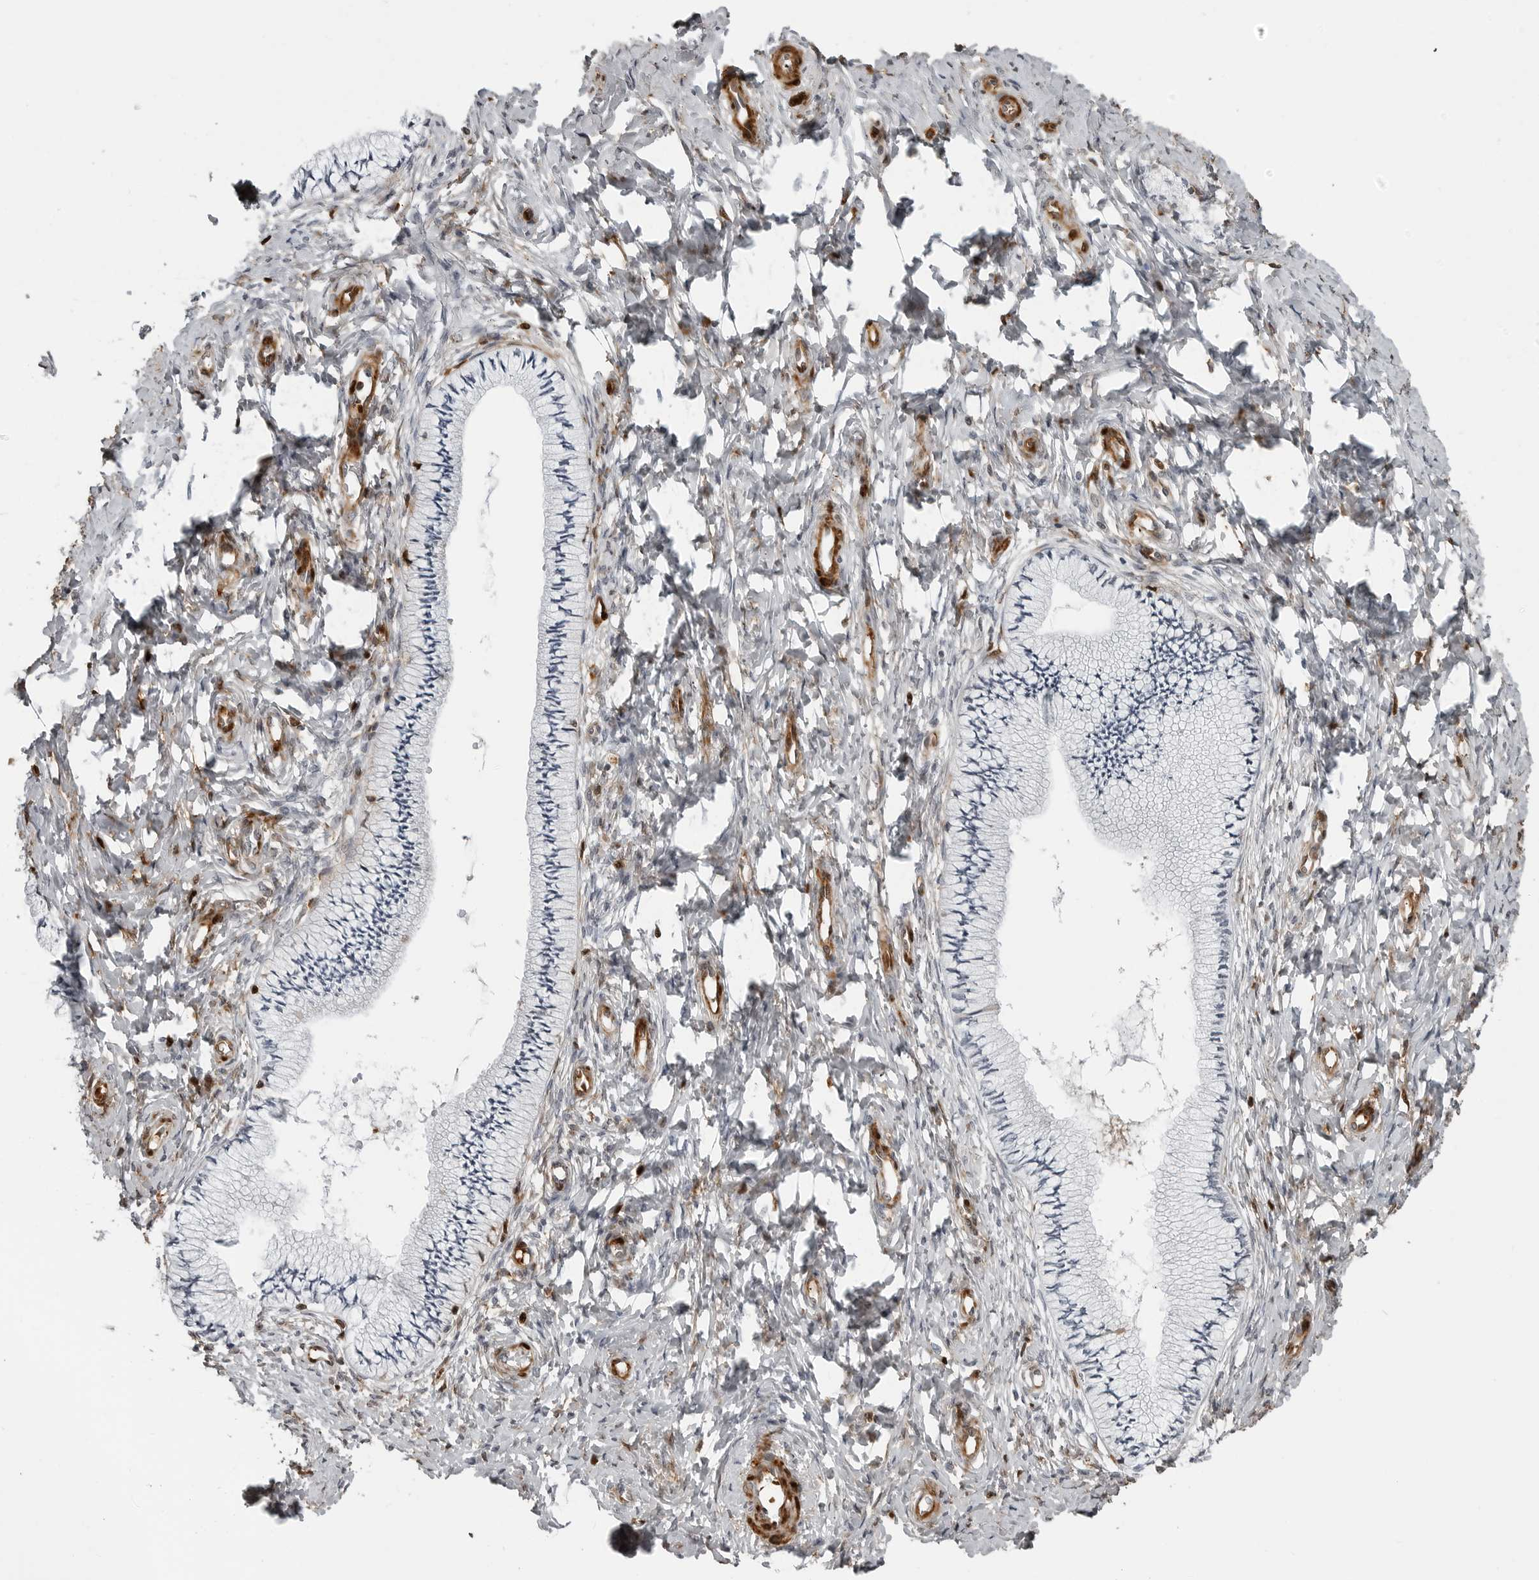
{"staining": {"intensity": "negative", "quantity": "none", "location": "none"}, "tissue": "cervix", "cell_type": "Glandular cells", "image_type": "normal", "snomed": [{"axis": "morphology", "description": "Normal tissue, NOS"}, {"axis": "topography", "description": "Cervix"}], "caption": "DAB immunohistochemical staining of unremarkable human cervix demonstrates no significant staining in glandular cells. (IHC, brightfield microscopy, high magnification).", "gene": "CXCR5", "patient": {"sex": "female", "age": 36}}